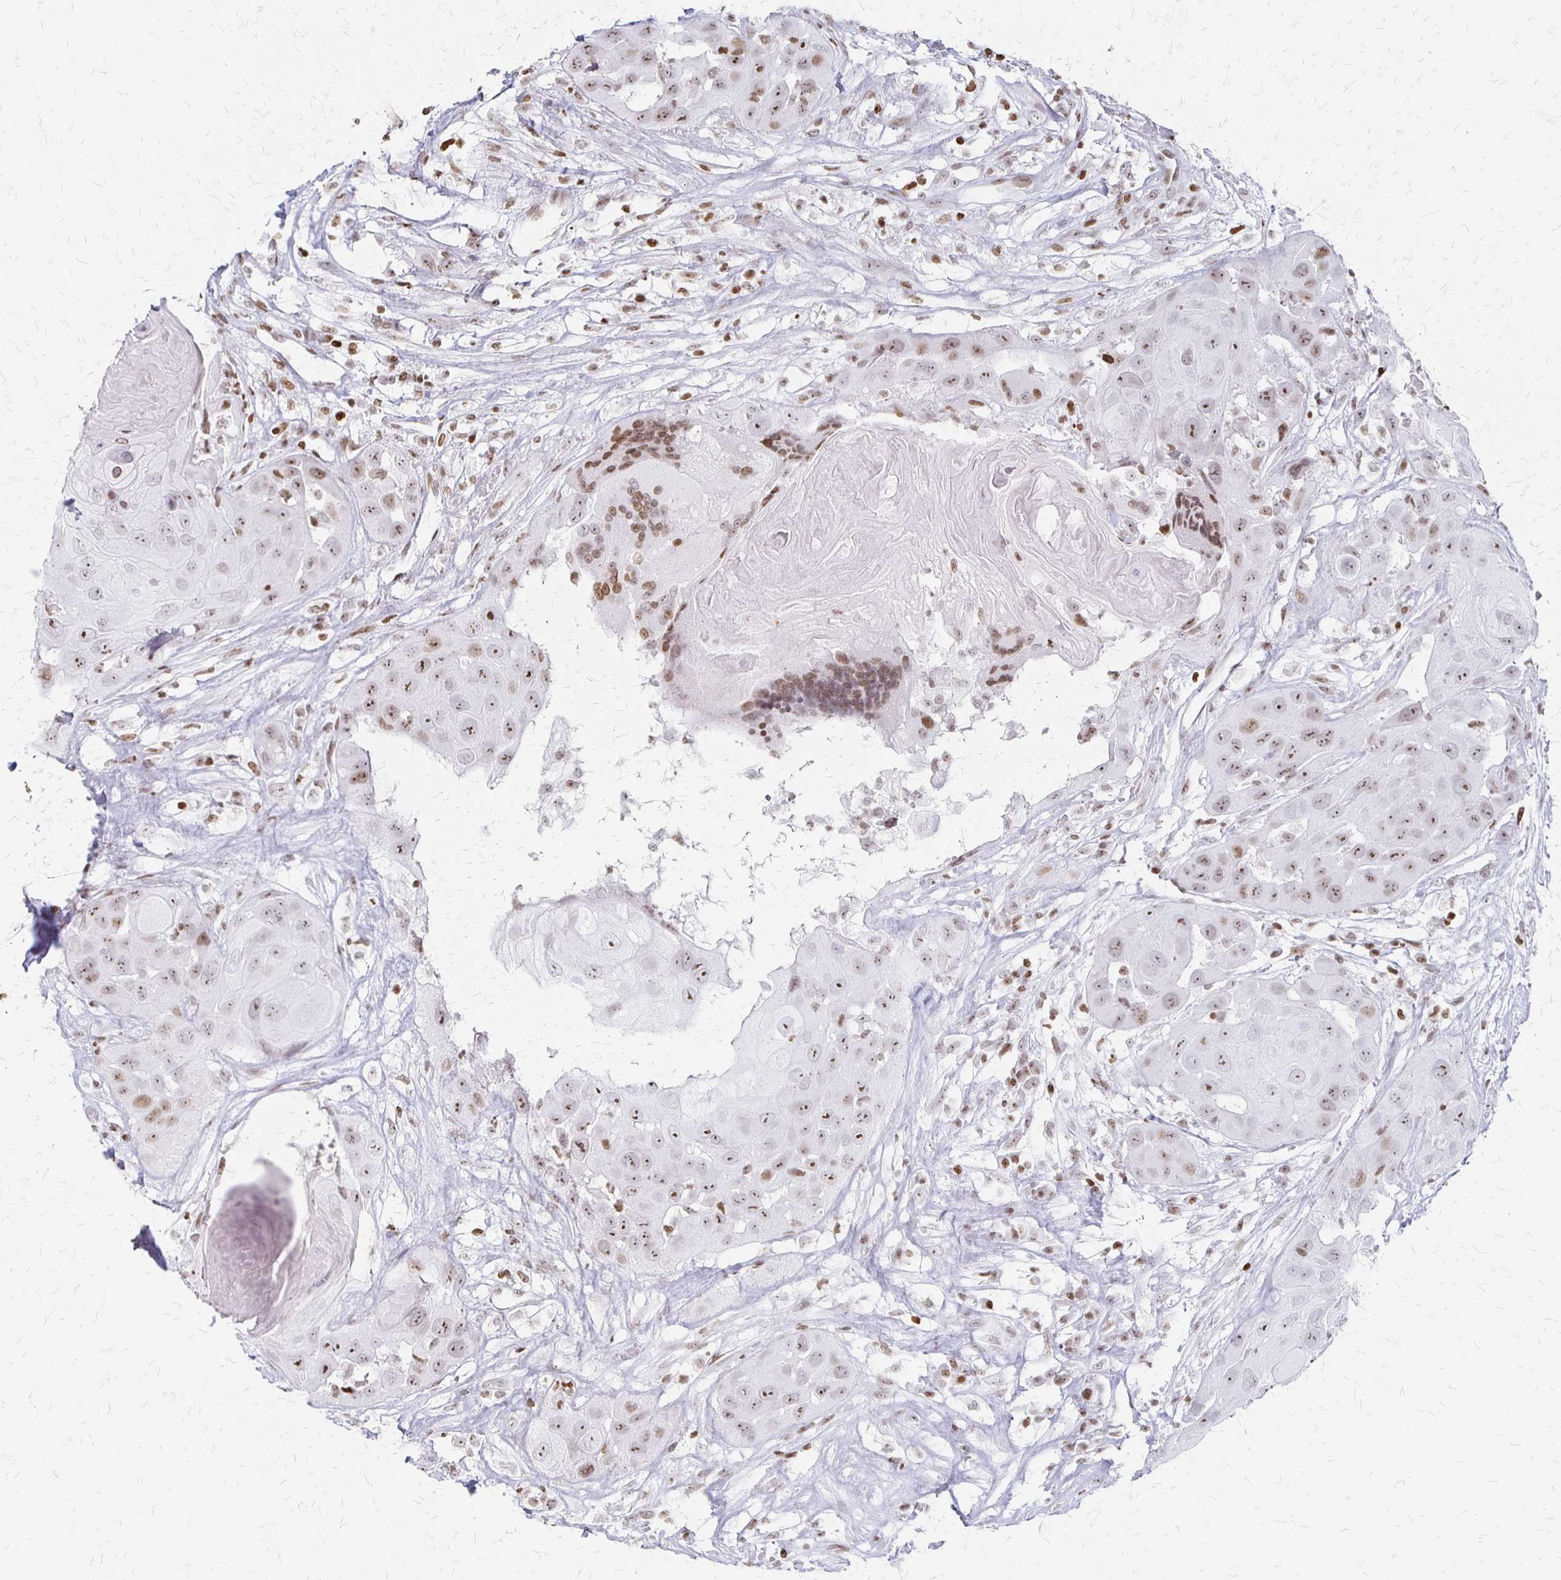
{"staining": {"intensity": "weak", "quantity": ">75%", "location": "nuclear"}, "tissue": "head and neck cancer", "cell_type": "Tumor cells", "image_type": "cancer", "snomed": [{"axis": "morphology", "description": "Squamous cell carcinoma, NOS"}, {"axis": "topography", "description": "Head-Neck"}], "caption": "Head and neck cancer tissue exhibits weak nuclear staining in approximately >75% of tumor cells", "gene": "ZNF280C", "patient": {"sex": "male", "age": 83}}